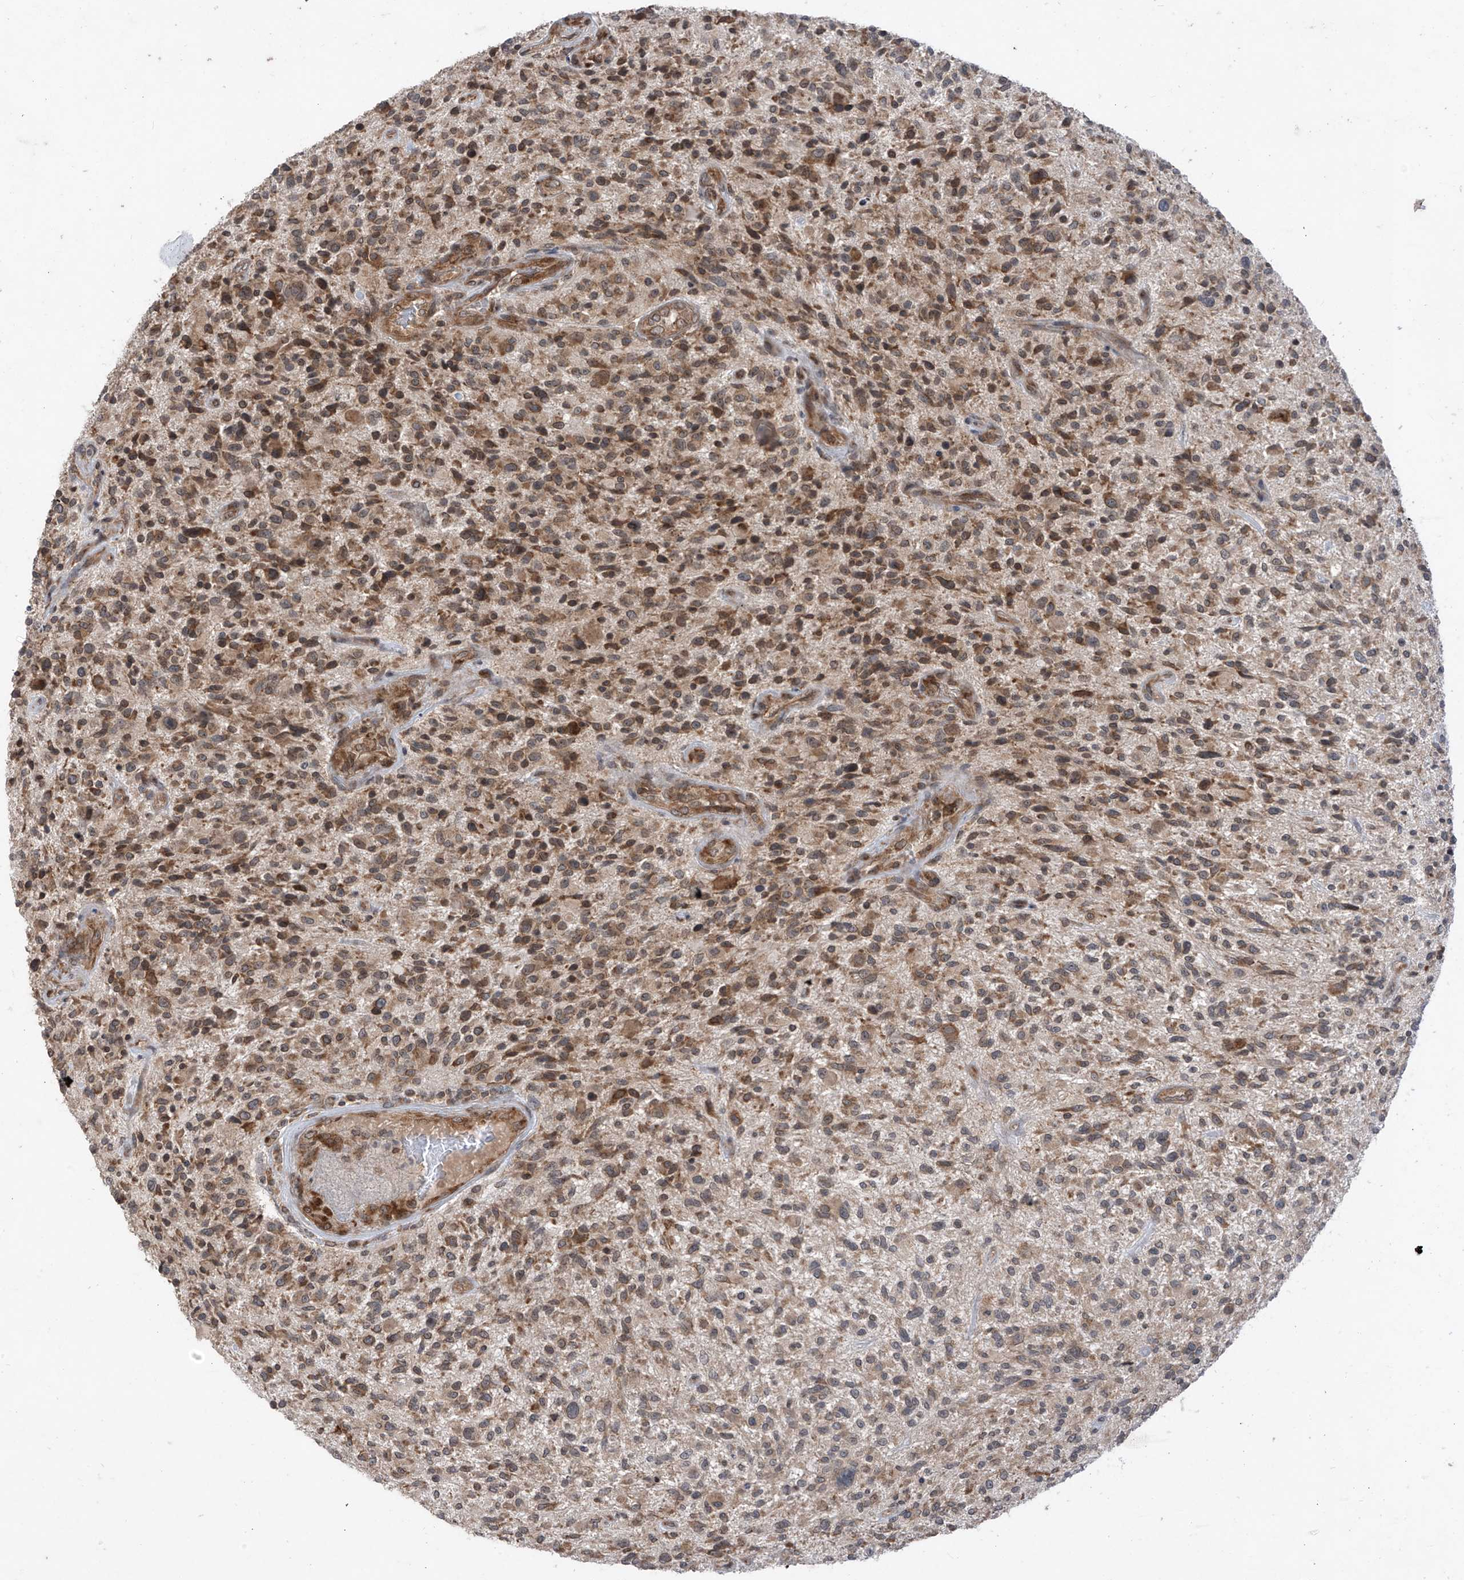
{"staining": {"intensity": "moderate", "quantity": ">75%", "location": "cytoplasmic/membranous"}, "tissue": "glioma", "cell_type": "Tumor cells", "image_type": "cancer", "snomed": [{"axis": "morphology", "description": "Glioma, malignant, High grade"}, {"axis": "topography", "description": "Brain"}], "caption": "High-power microscopy captured an IHC image of malignant high-grade glioma, revealing moderate cytoplasmic/membranous staining in about >75% of tumor cells. The staining is performed using DAB brown chromogen to label protein expression. The nuclei are counter-stained blue using hematoxylin.", "gene": "RPL34", "patient": {"sex": "male", "age": 47}}